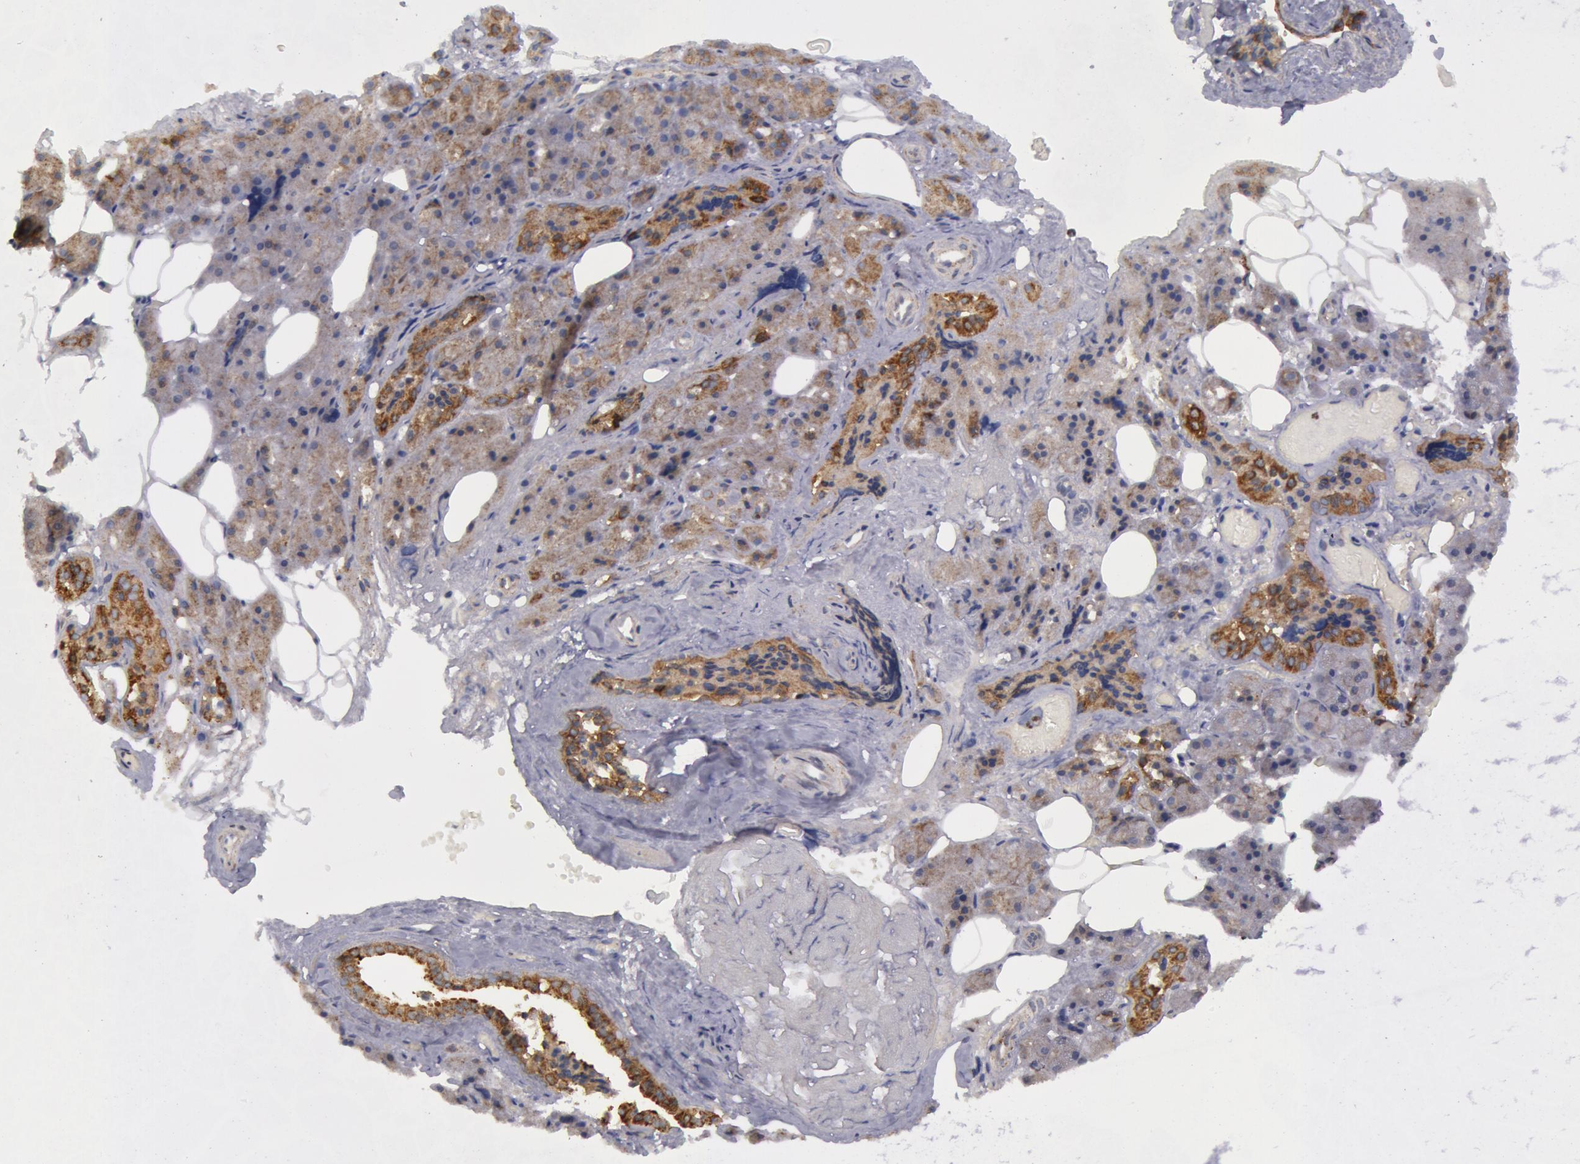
{"staining": {"intensity": "weak", "quantity": "25%-75%", "location": "cytoplasmic/membranous"}, "tissue": "salivary gland", "cell_type": "Glandular cells", "image_type": "normal", "snomed": [{"axis": "morphology", "description": "Normal tissue, NOS"}, {"axis": "topography", "description": "Salivary gland"}], "caption": "Salivary gland stained with DAB immunohistochemistry (IHC) displays low levels of weak cytoplasmic/membranous expression in approximately 25%-75% of glandular cells. Nuclei are stained in blue.", "gene": "ERBB2", "patient": {"sex": "female", "age": 55}}